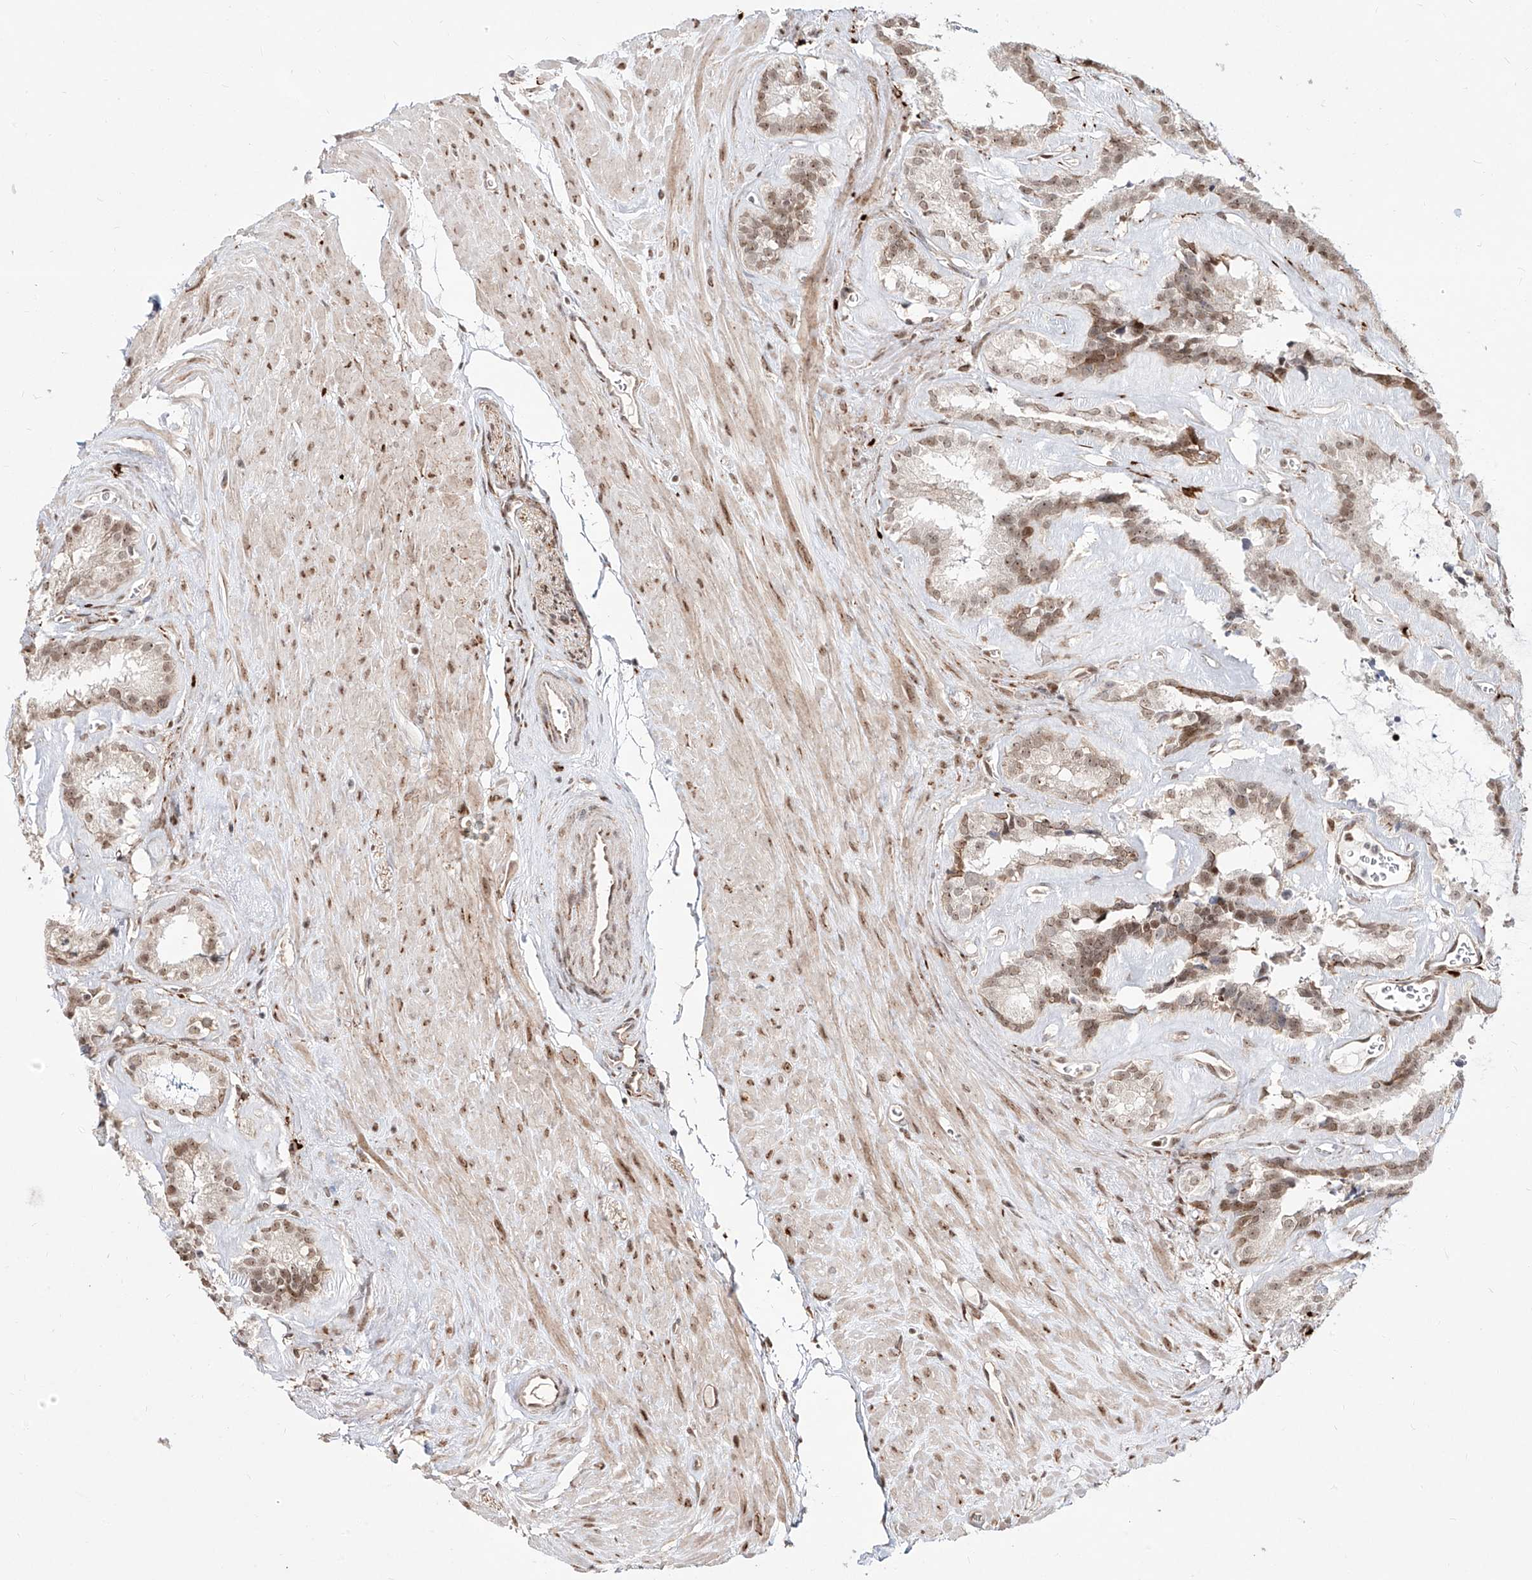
{"staining": {"intensity": "weak", "quantity": "25%-75%", "location": "nuclear"}, "tissue": "seminal vesicle", "cell_type": "Glandular cells", "image_type": "normal", "snomed": [{"axis": "morphology", "description": "Normal tissue, NOS"}, {"axis": "topography", "description": "Prostate"}, {"axis": "topography", "description": "Seminal veicle"}], "caption": "Immunohistochemistry (IHC) staining of benign seminal vesicle, which shows low levels of weak nuclear positivity in approximately 25%-75% of glandular cells indicating weak nuclear protein expression. The staining was performed using DAB (brown) for protein detection and nuclei were counterstained in hematoxylin (blue).", "gene": "ZNF710", "patient": {"sex": "male", "age": 59}}